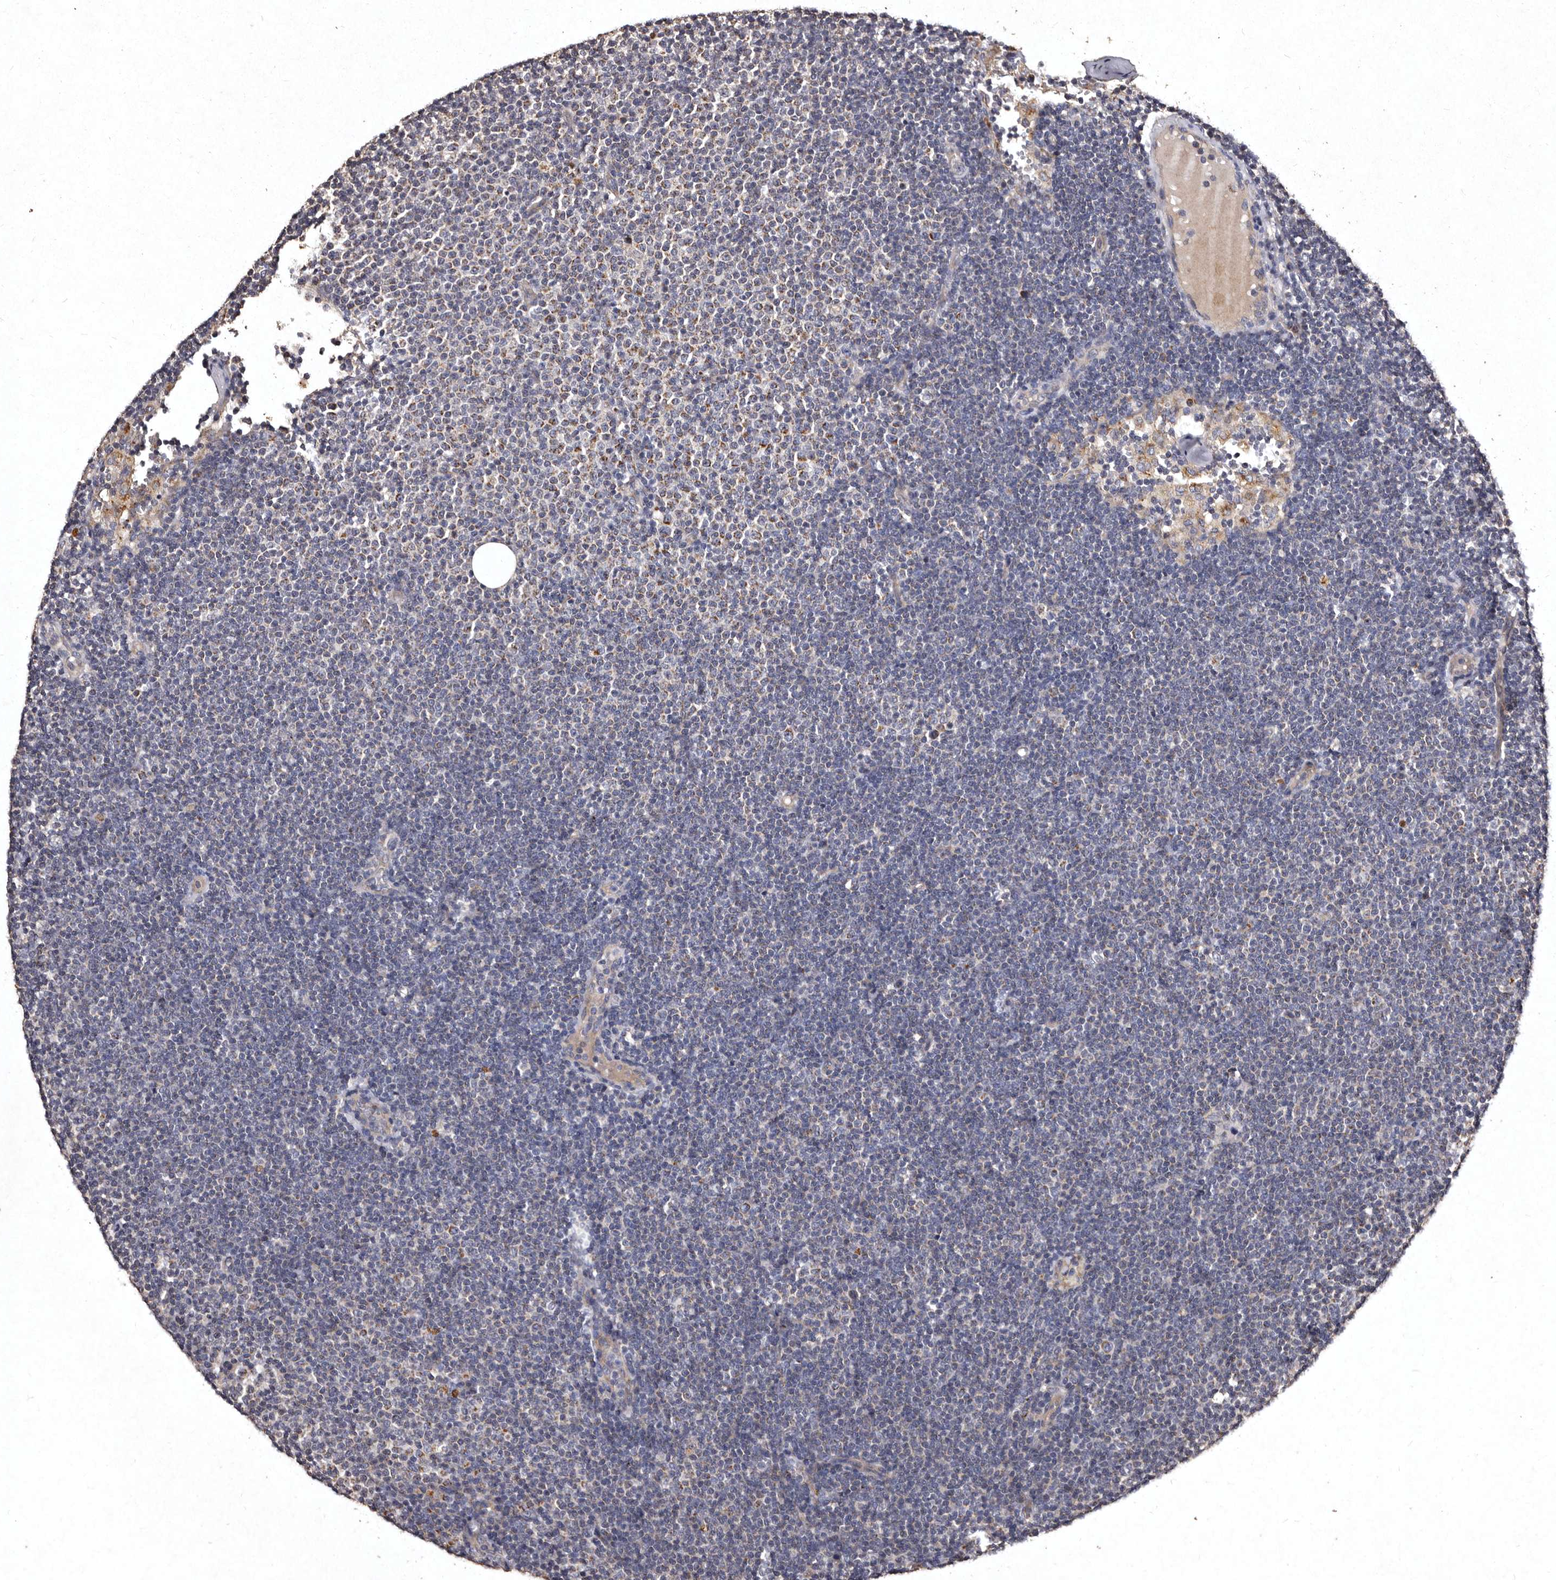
{"staining": {"intensity": "moderate", "quantity": "<25%", "location": "cytoplasmic/membranous"}, "tissue": "lymphoma", "cell_type": "Tumor cells", "image_type": "cancer", "snomed": [{"axis": "morphology", "description": "Malignant lymphoma, non-Hodgkin's type, Low grade"}, {"axis": "topography", "description": "Lymph node"}], "caption": "Human lymphoma stained with a protein marker demonstrates moderate staining in tumor cells.", "gene": "TFB1M", "patient": {"sex": "female", "age": 53}}